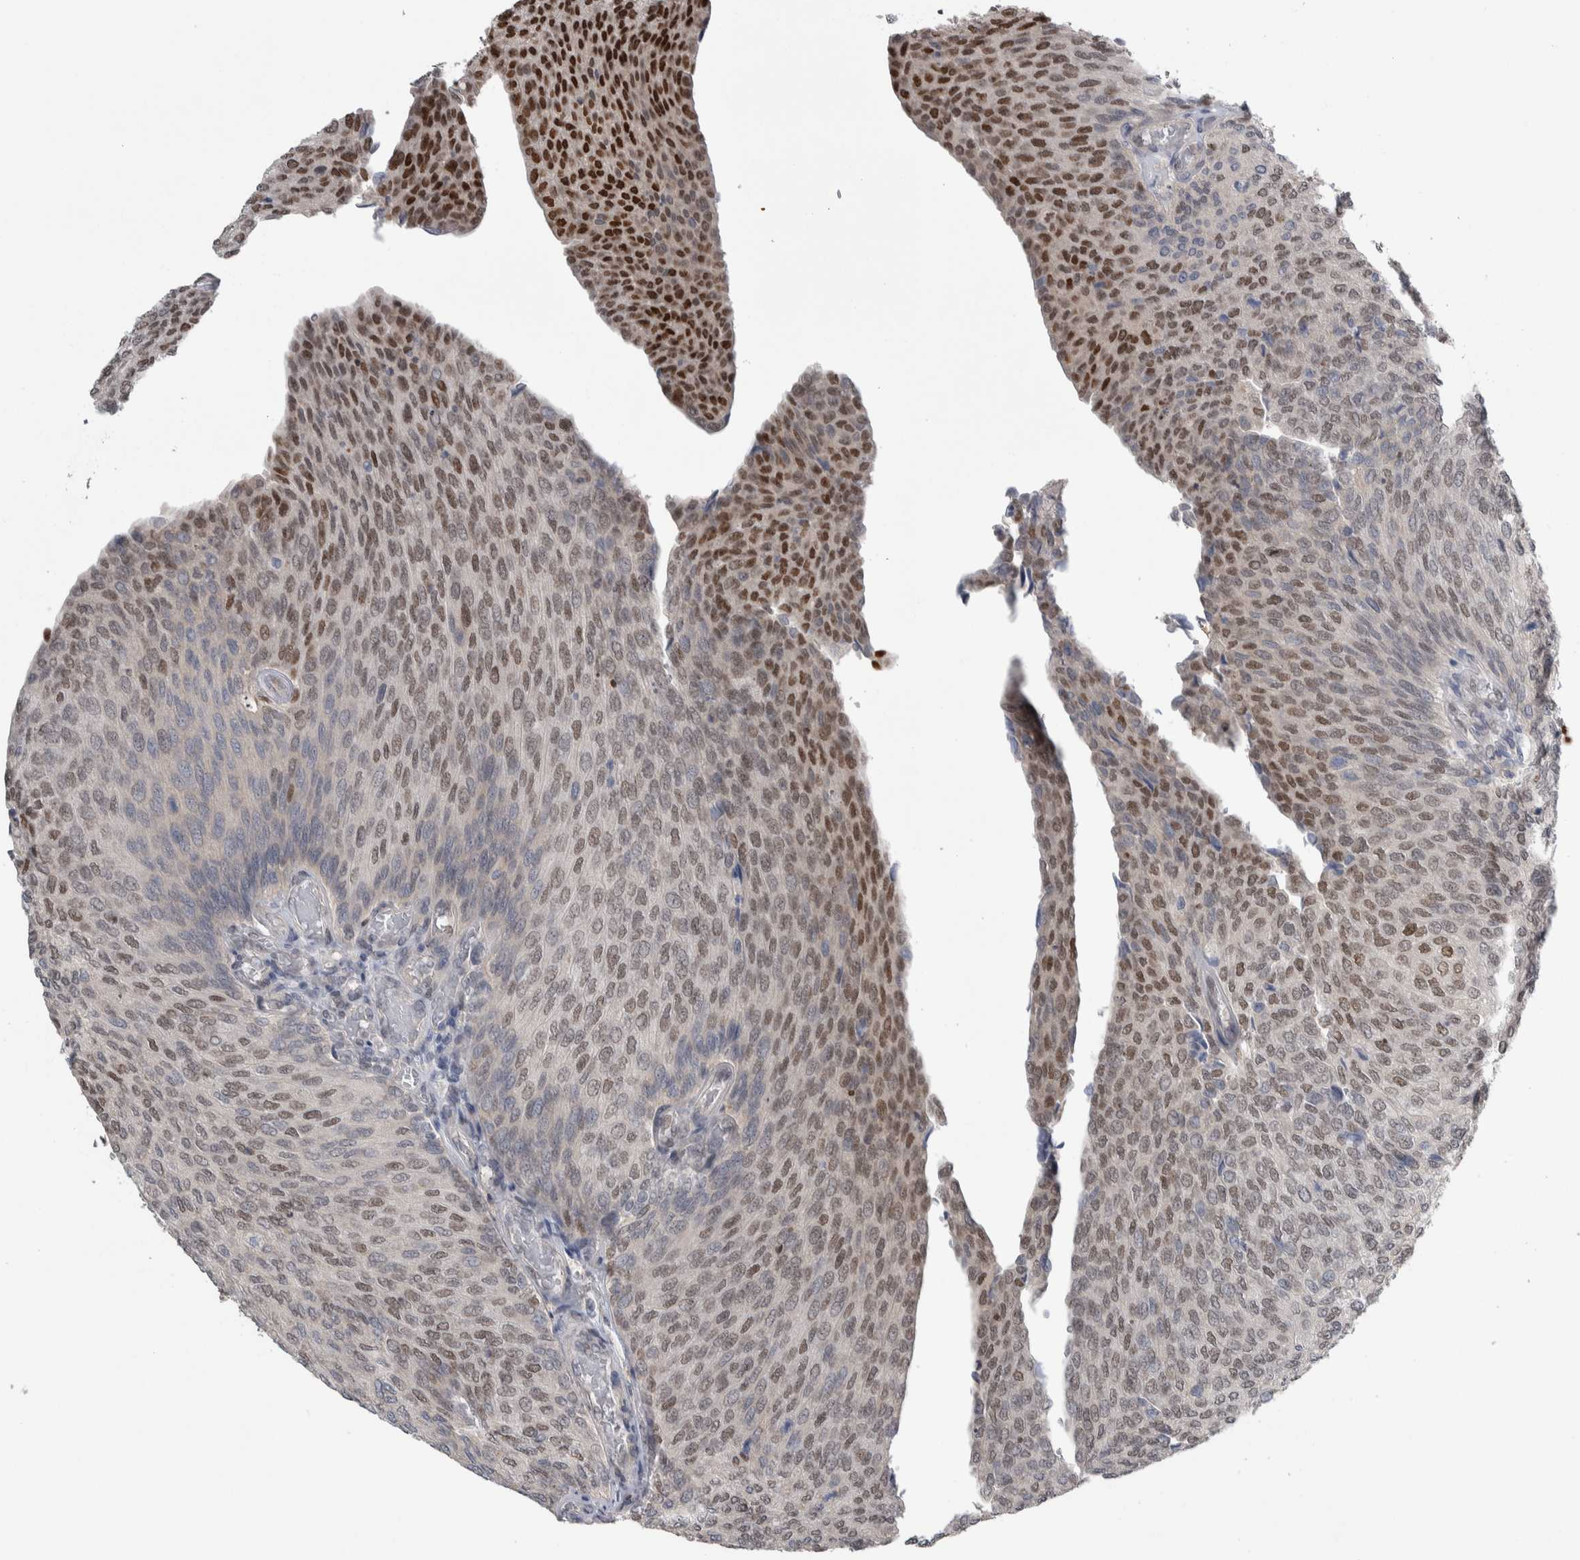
{"staining": {"intensity": "moderate", "quantity": ">75%", "location": "nuclear"}, "tissue": "urothelial cancer", "cell_type": "Tumor cells", "image_type": "cancer", "snomed": [{"axis": "morphology", "description": "Urothelial carcinoma, Low grade"}, {"axis": "topography", "description": "Urinary bladder"}], "caption": "Urothelial carcinoma (low-grade) stained with DAB (3,3'-diaminobenzidine) immunohistochemistry (IHC) shows medium levels of moderate nuclear positivity in about >75% of tumor cells. The protein is stained brown, and the nuclei are stained in blue (DAB IHC with brightfield microscopy, high magnification).", "gene": "TAX1BP1", "patient": {"sex": "female", "age": 79}}